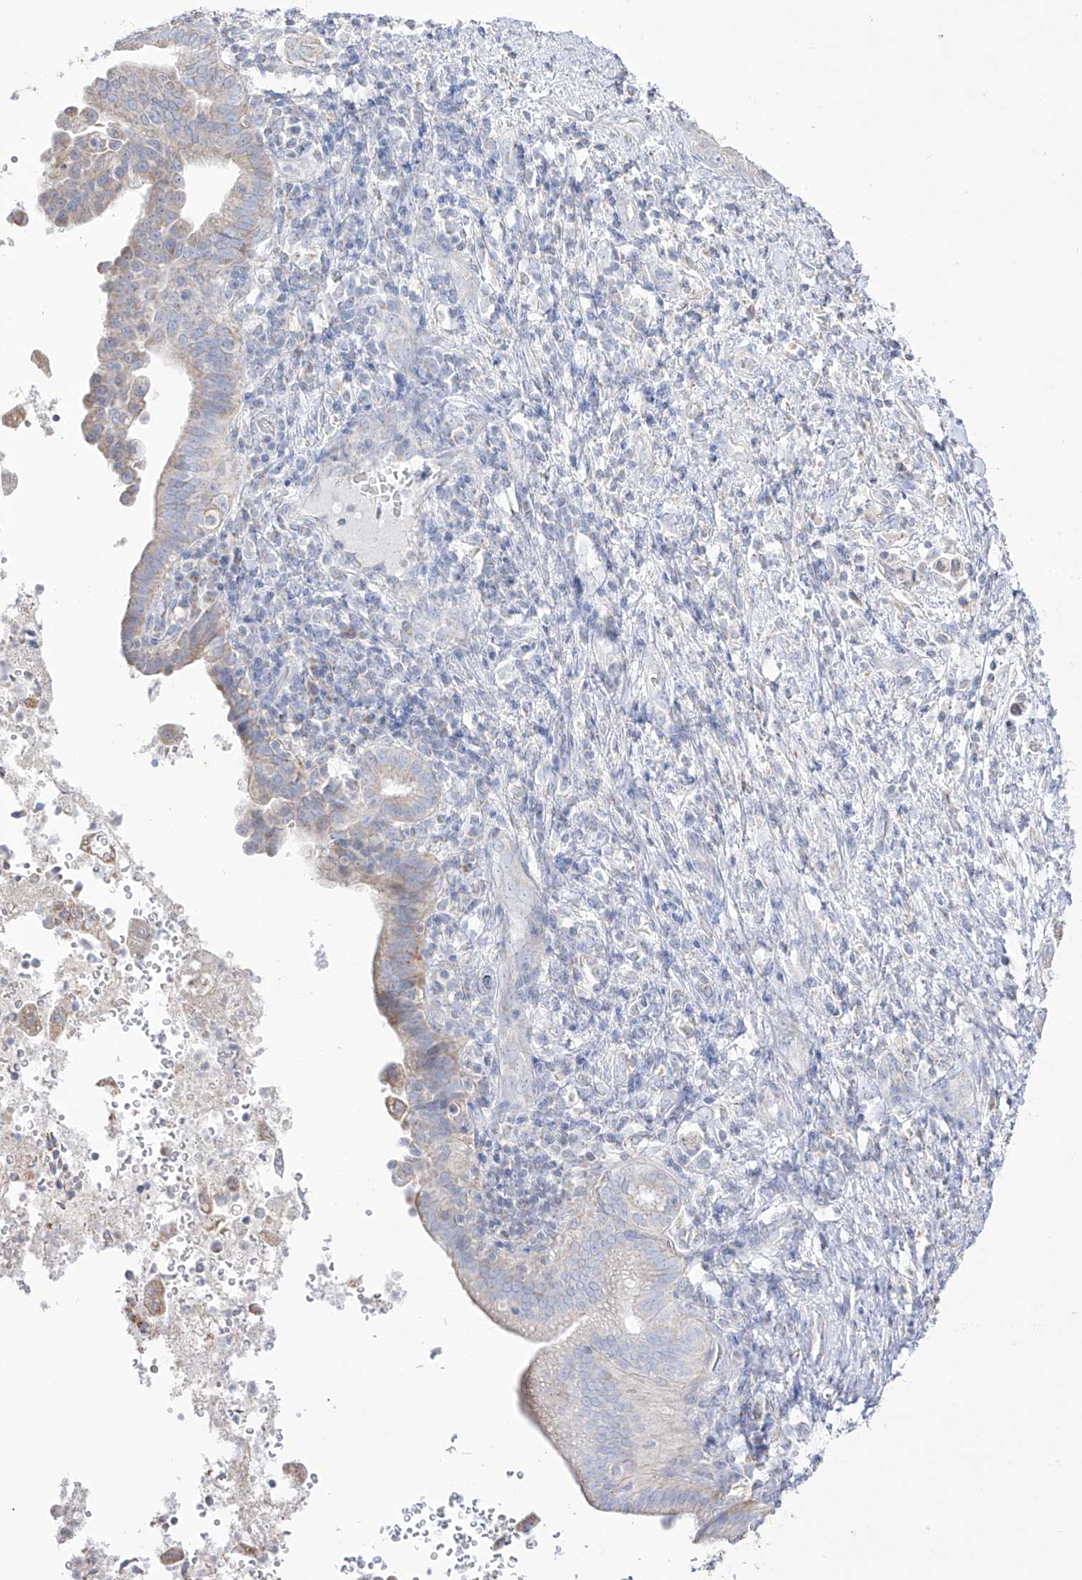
{"staining": {"intensity": "weak", "quantity": "<25%", "location": "cytoplasmic/membranous"}, "tissue": "liver cancer", "cell_type": "Tumor cells", "image_type": "cancer", "snomed": [{"axis": "morphology", "description": "Cholangiocarcinoma"}, {"axis": "topography", "description": "Liver"}], "caption": "An IHC micrograph of cholangiocarcinoma (liver) is shown. There is no staining in tumor cells of cholangiocarcinoma (liver). The staining was performed using DAB (3,3'-diaminobenzidine) to visualize the protein expression in brown, while the nuclei were stained in blue with hematoxylin (Magnification: 20x).", "gene": "RCHY1", "patient": {"sex": "female", "age": 54}}